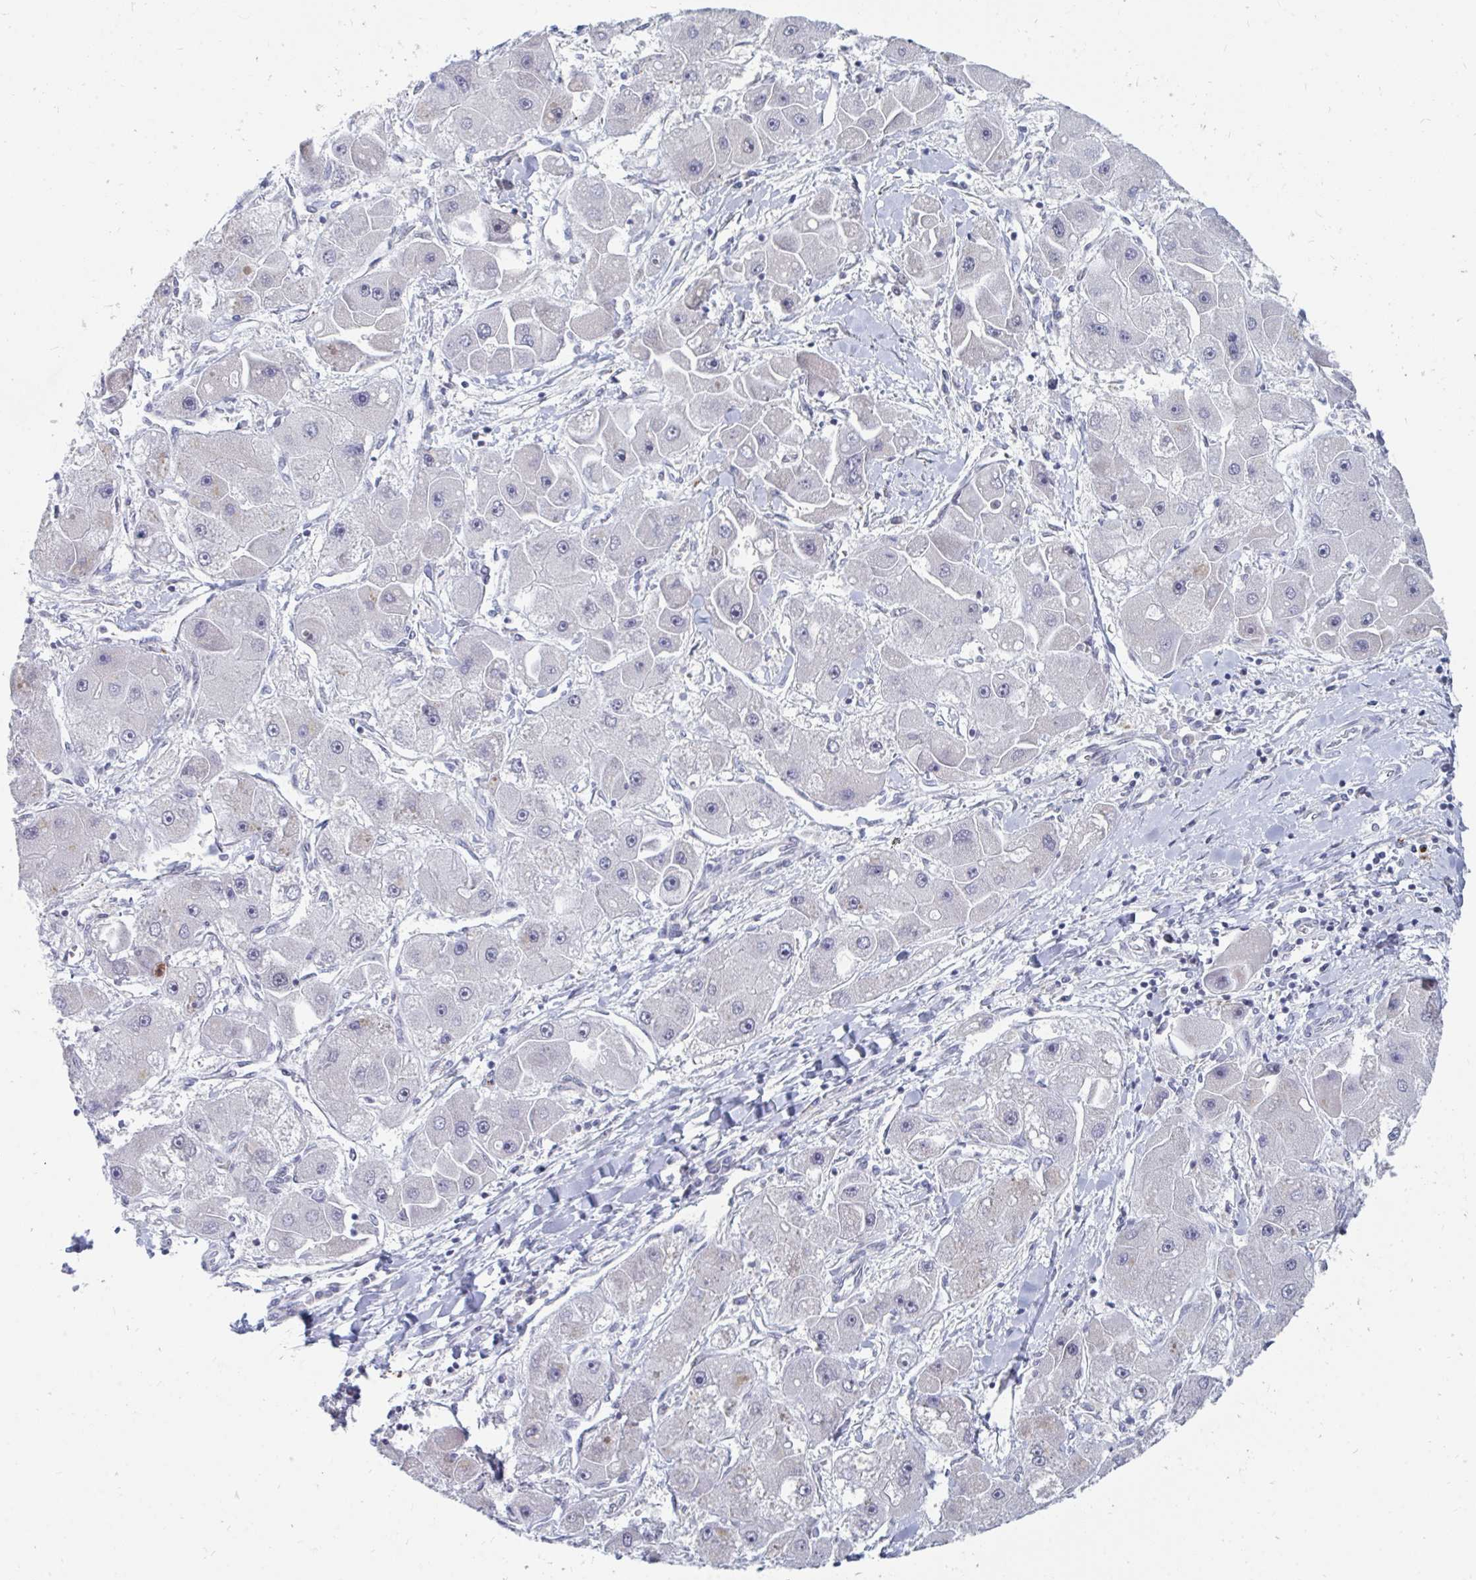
{"staining": {"intensity": "negative", "quantity": "none", "location": "none"}, "tissue": "liver cancer", "cell_type": "Tumor cells", "image_type": "cancer", "snomed": [{"axis": "morphology", "description": "Carcinoma, Hepatocellular, NOS"}, {"axis": "topography", "description": "Liver"}], "caption": "DAB immunohistochemical staining of human liver cancer exhibits no significant positivity in tumor cells.", "gene": "TRIP12", "patient": {"sex": "male", "age": 24}}